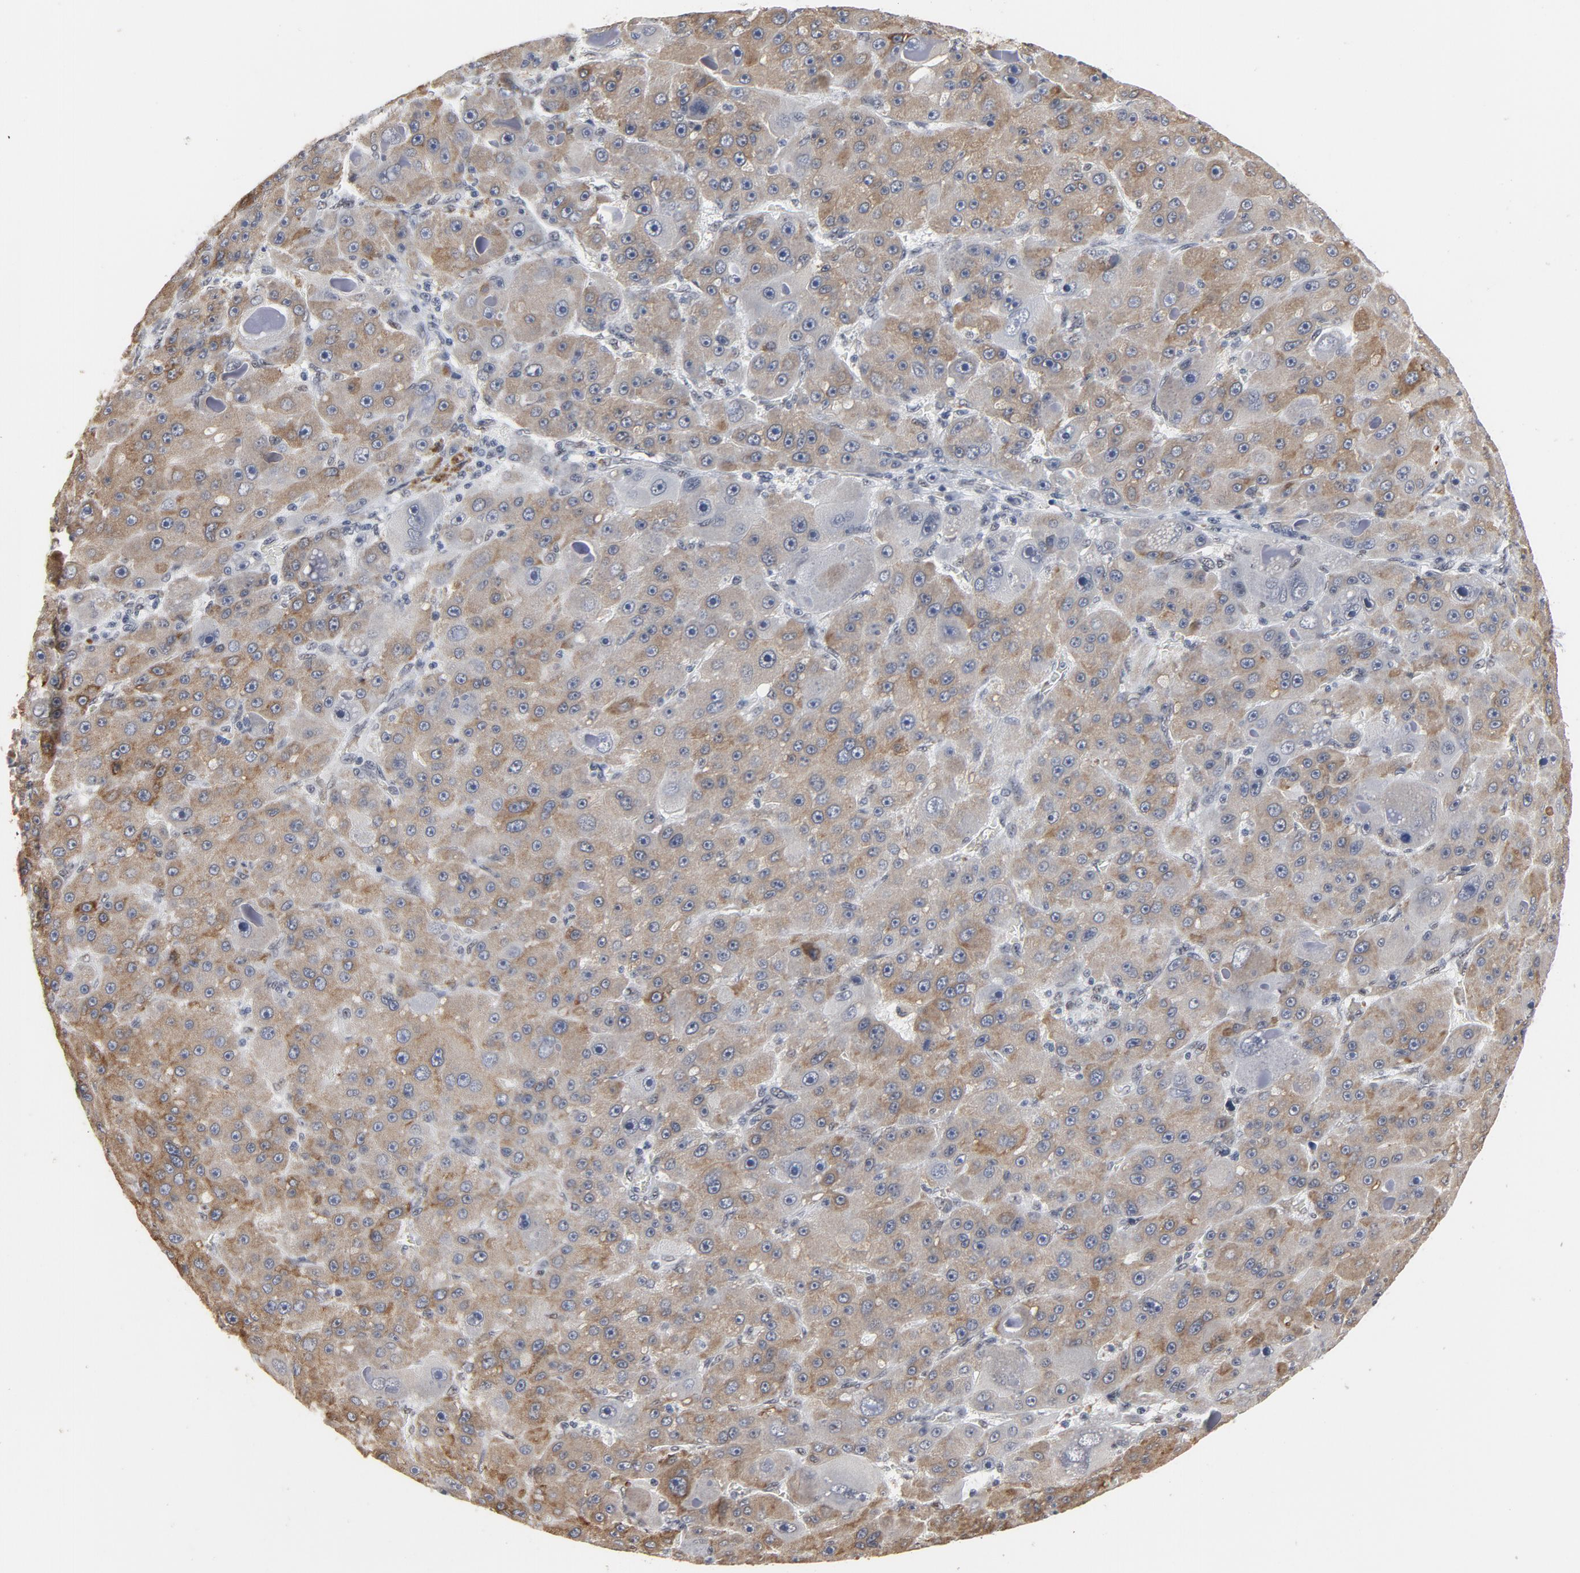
{"staining": {"intensity": "moderate", "quantity": ">75%", "location": "cytoplasmic/membranous"}, "tissue": "liver cancer", "cell_type": "Tumor cells", "image_type": "cancer", "snomed": [{"axis": "morphology", "description": "Carcinoma, Hepatocellular, NOS"}, {"axis": "topography", "description": "Liver"}], "caption": "Tumor cells demonstrate medium levels of moderate cytoplasmic/membranous staining in approximately >75% of cells in liver cancer (hepatocellular carcinoma).", "gene": "MRE11", "patient": {"sex": "male", "age": 76}}